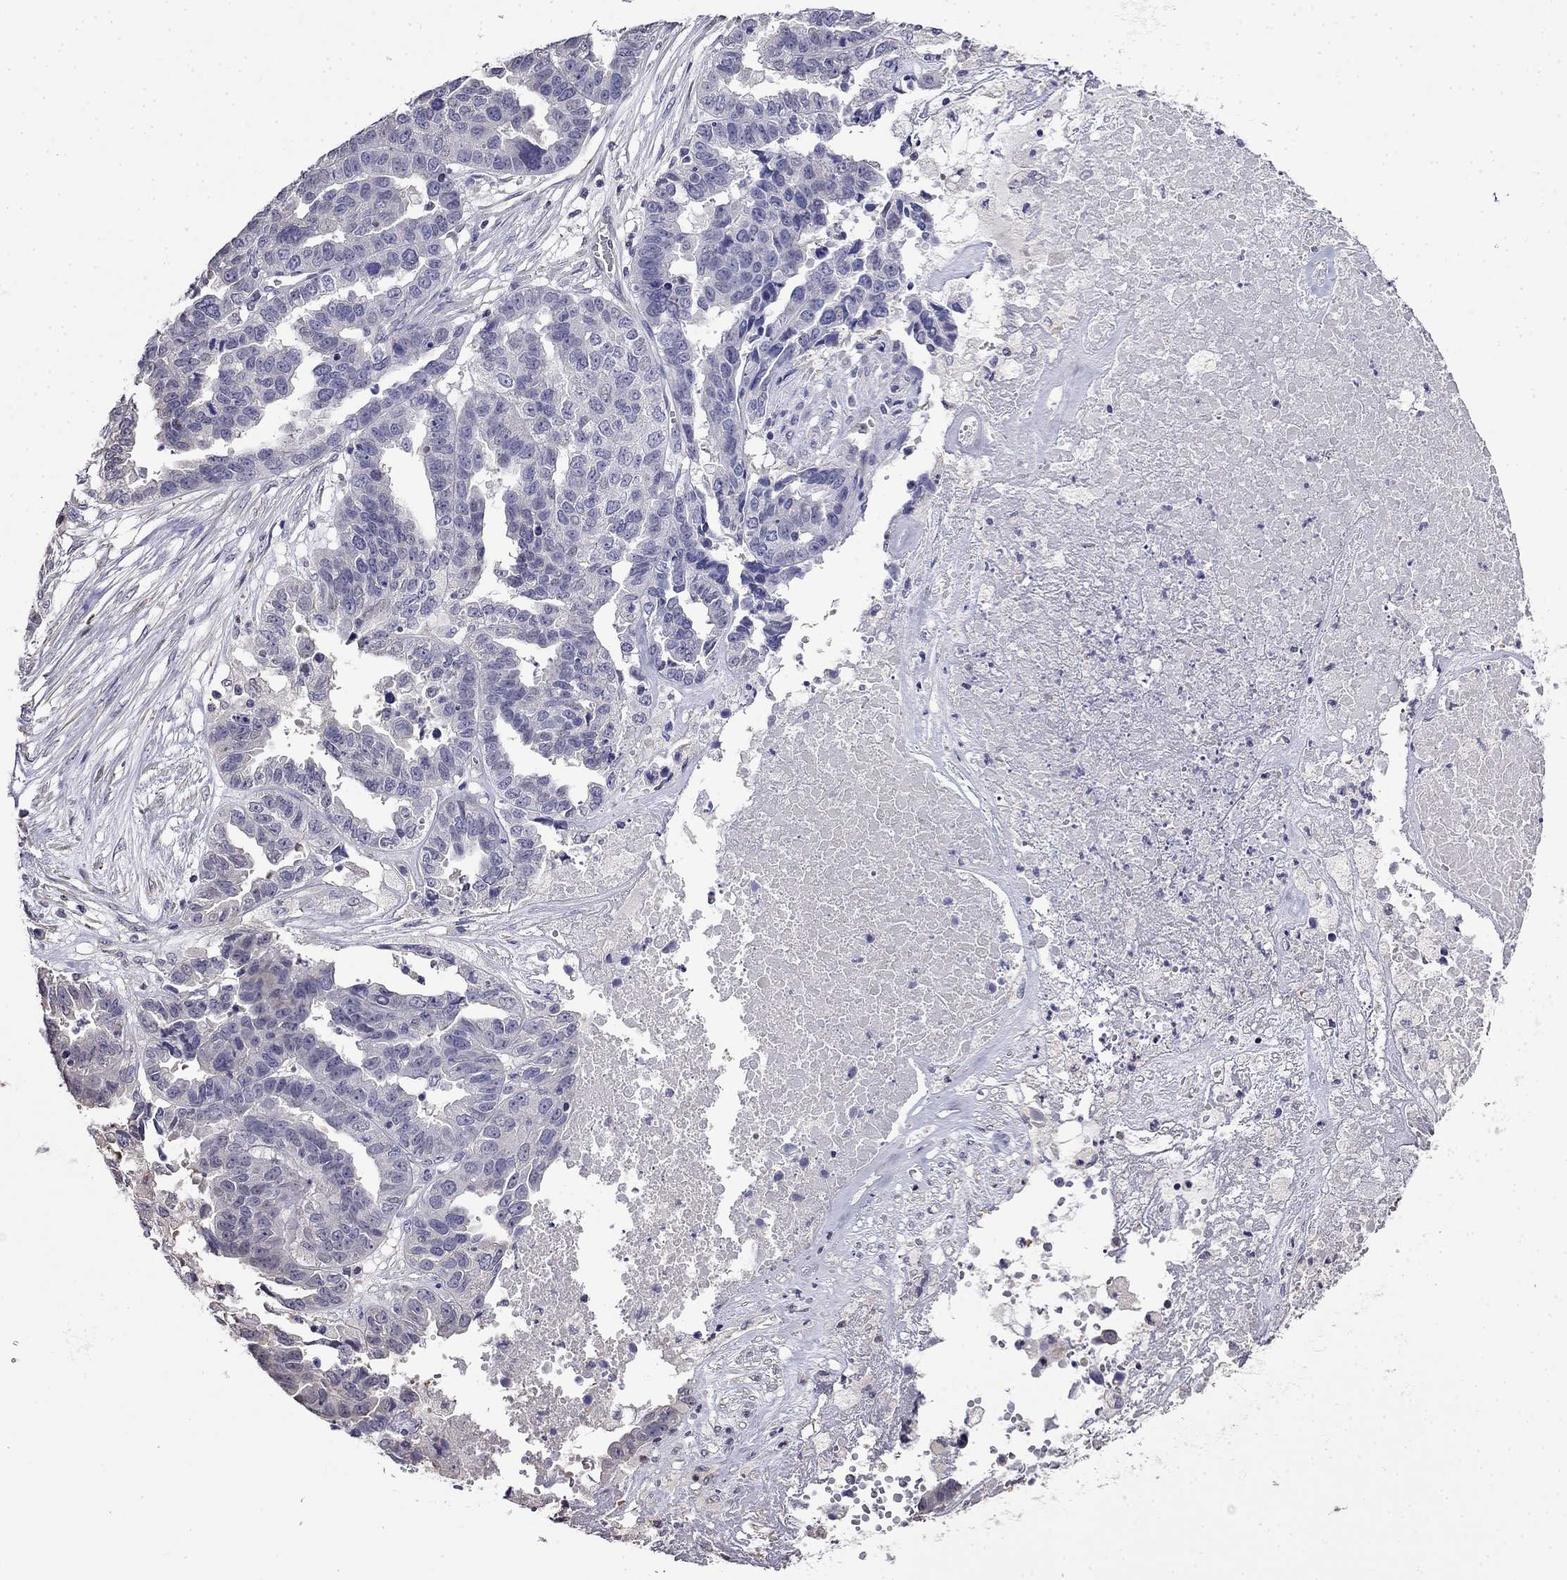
{"staining": {"intensity": "negative", "quantity": "none", "location": "none"}, "tissue": "ovarian cancer", "cell_type": "Tumor cells", "image_type": "cancer", "snomed": [{"axis": "morphology", "description": "Cystadenocarcinoma, serous, NOS"}, {"axis": "topography", "description": "Ovary"}], "caption": "Immunohistochemistry (IHC) photomicrograph of ovarian serous cystadenocarcinoma stained for a protein (brown), which demonstrates no expression in tumor cells.", "gene": "GUCA1B", "patient": {"sex": "female", "age": 87}}